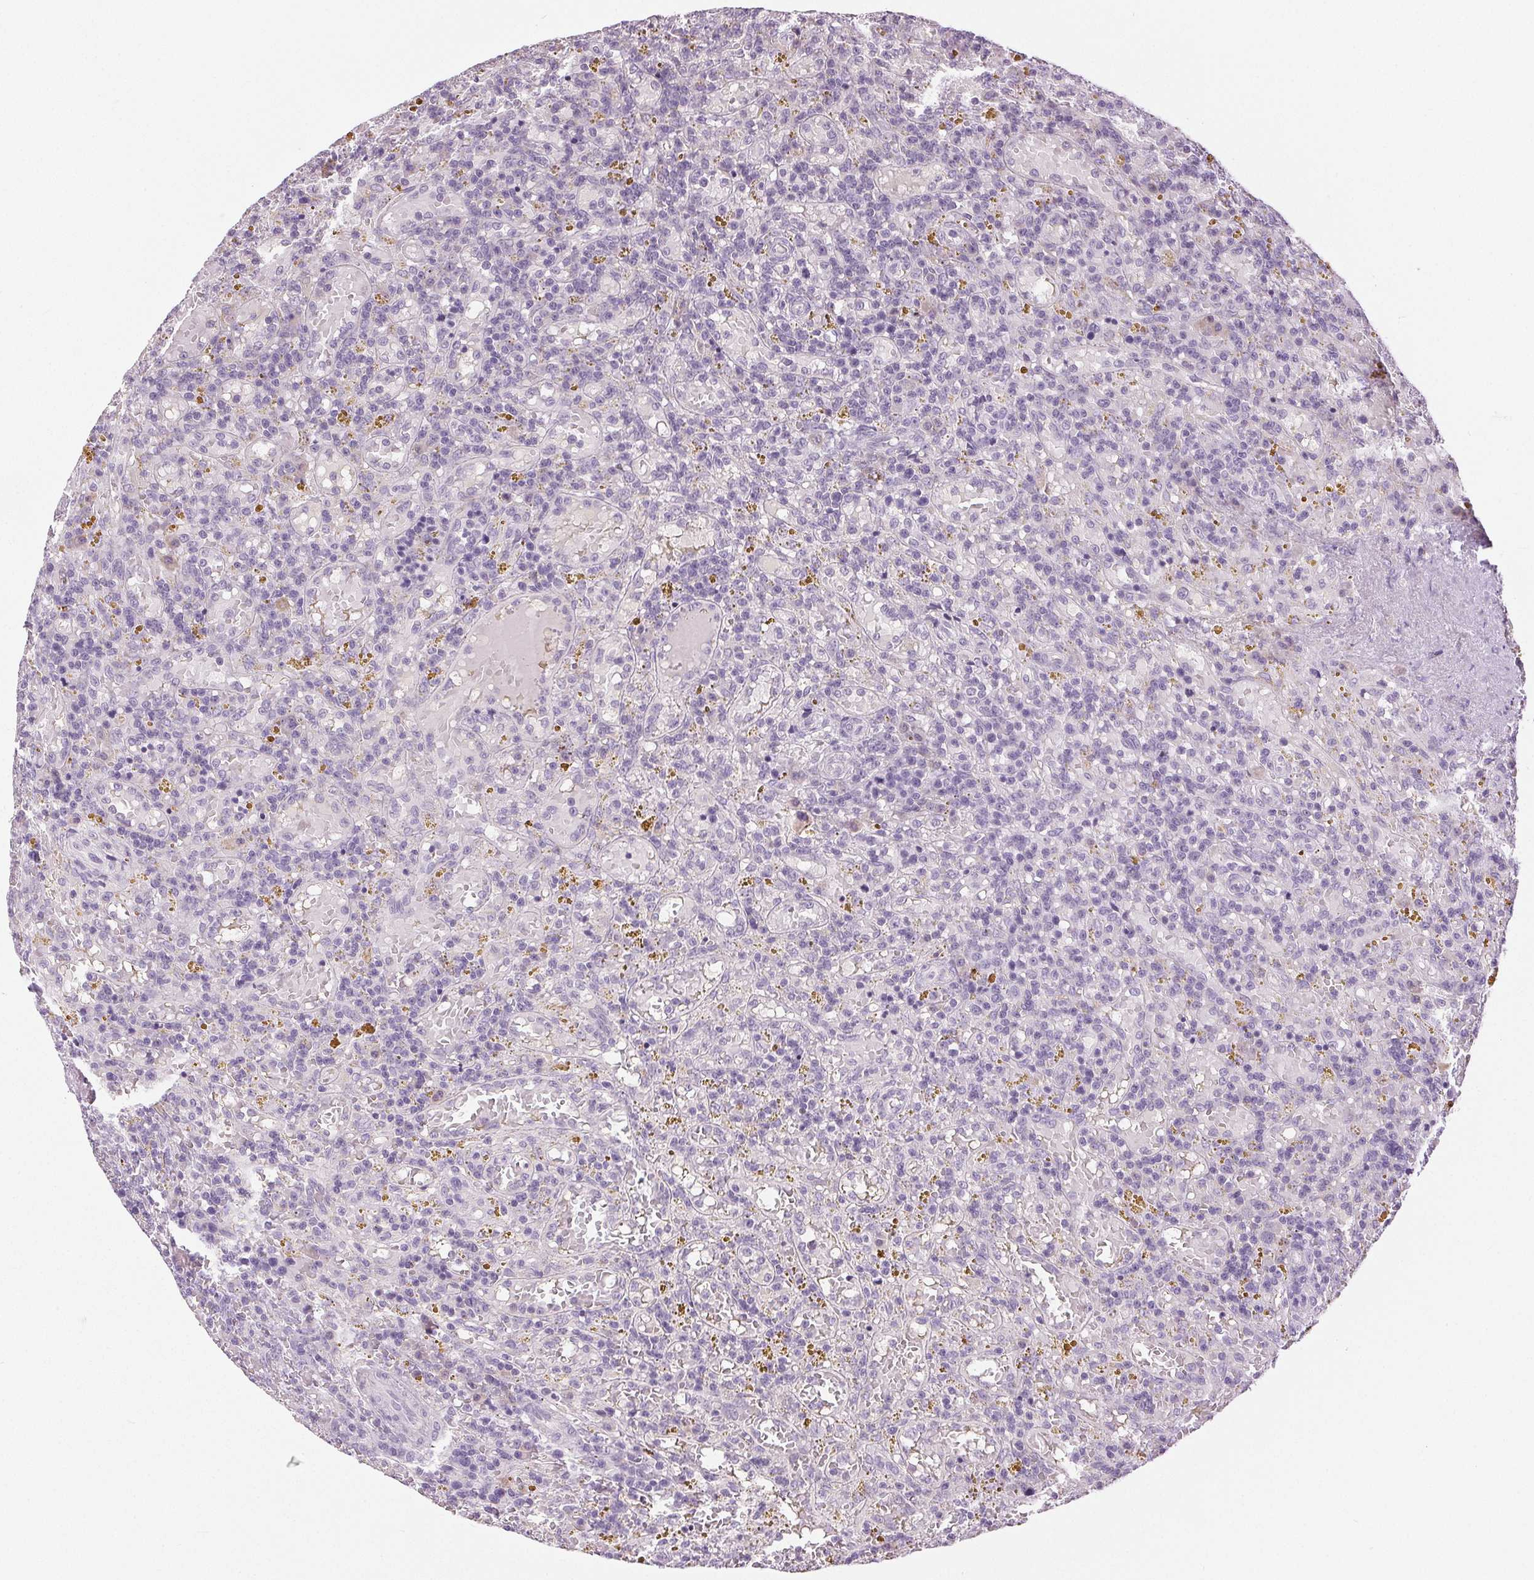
{"staining": {"intensity": "negative", "quantity": "none", "location": "none"}, "tissue": "lymphoma", "cell_type": "Tumor cells", "image_type": "cancer", "snomed": [{"axis": "morphology", "description": "Malignant lymphoma, non-Hodgkin's type, Low grade"}, {"axis": "topography", "description": "Spleen"}], "caption": "High magnification brightfield microscopy of low-grade malignant lymphoma, non-Hodgkin's type stained with DAB (brown) and counterstained with hematoxylin (blue): tumor cells show no significant positivity. (IHC, brightfield microscopy, high magnification).", "gene": "DSG3", "patient": {"sex": "female", "age": 65}}